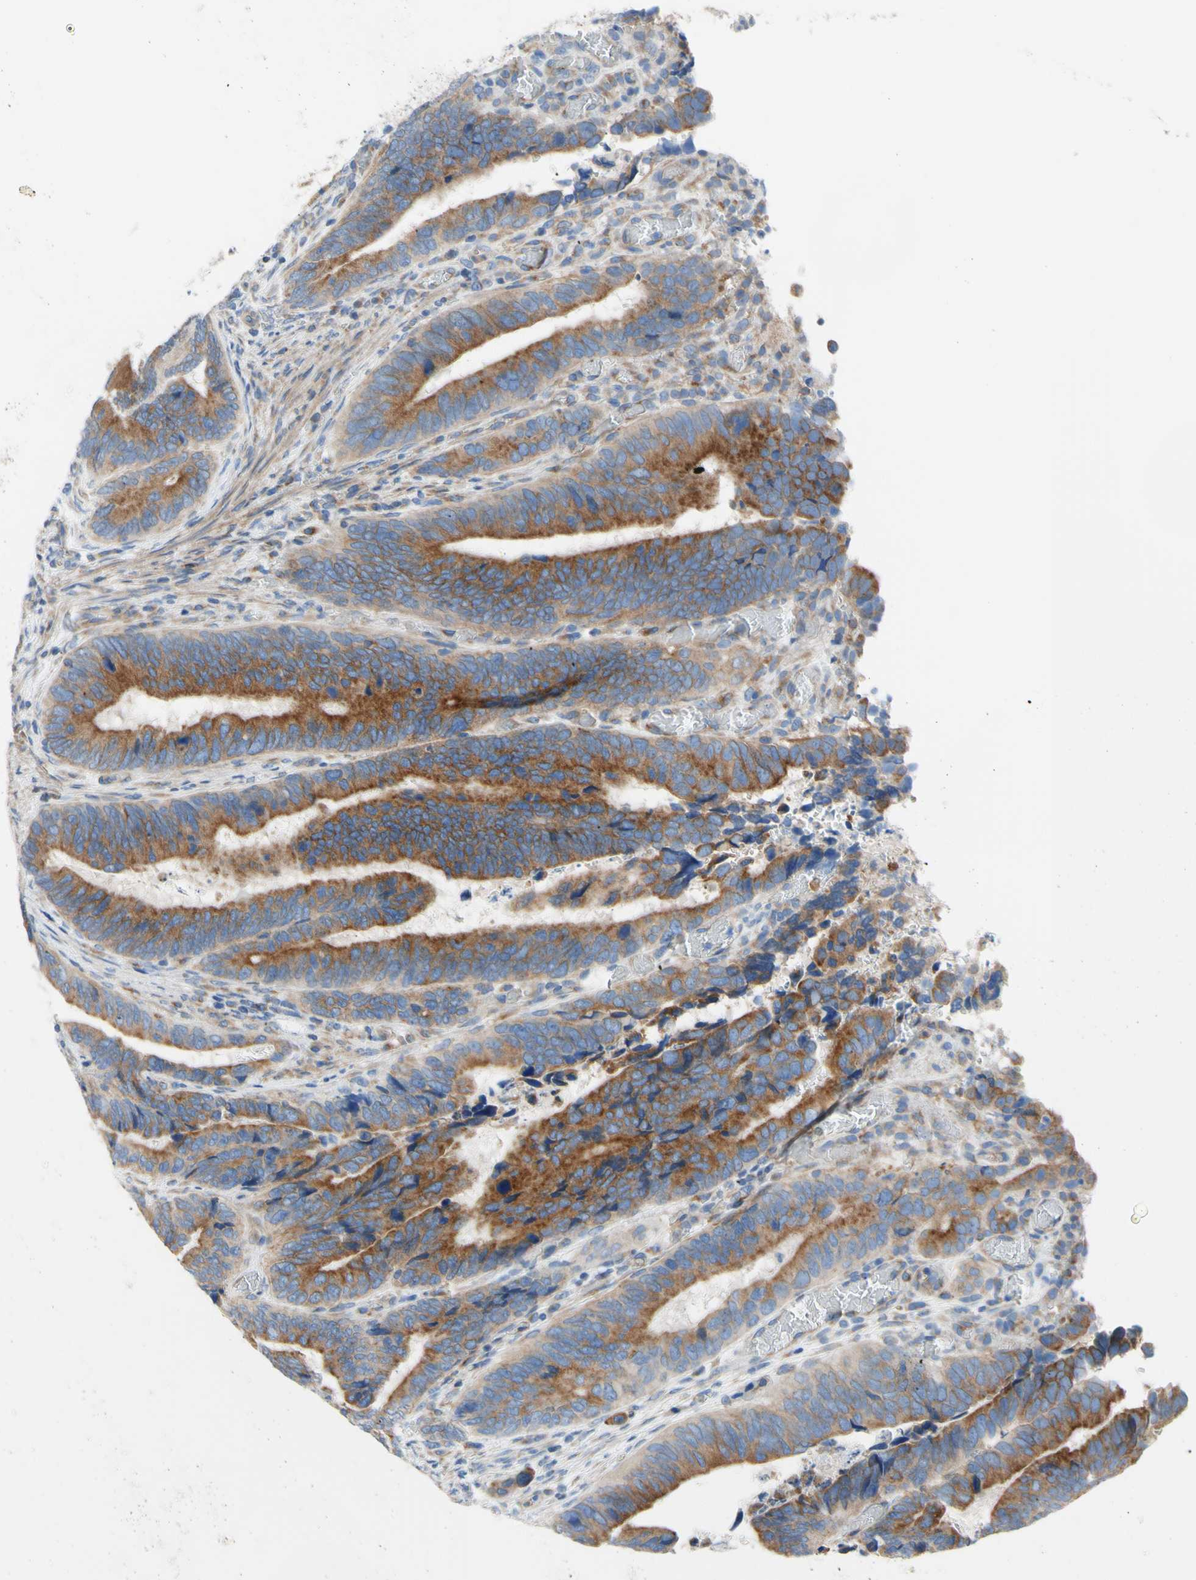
{"staining": {"intensity": "strong", "quantity": "25%-75%", "location": "cytoplasmic/membranous"}, "tissue": "colorectal cancer", "cell_type": "Tumor cells", "image_type": "cancer", "snomed": [{"axis": "morphology", "description": "Adenocarcinoma, NOS"}, {"axis": "topography", "description": "Colon"}], "caption": "Protein staining of colorectal cancer (adenocarcinoma) tissue demonstrates strong cytoplasmic/membranous positivity in about 25%-75% of tumor cells.", "gene": "RETREG2", "patient": {"sex": "male", "age": 72}}